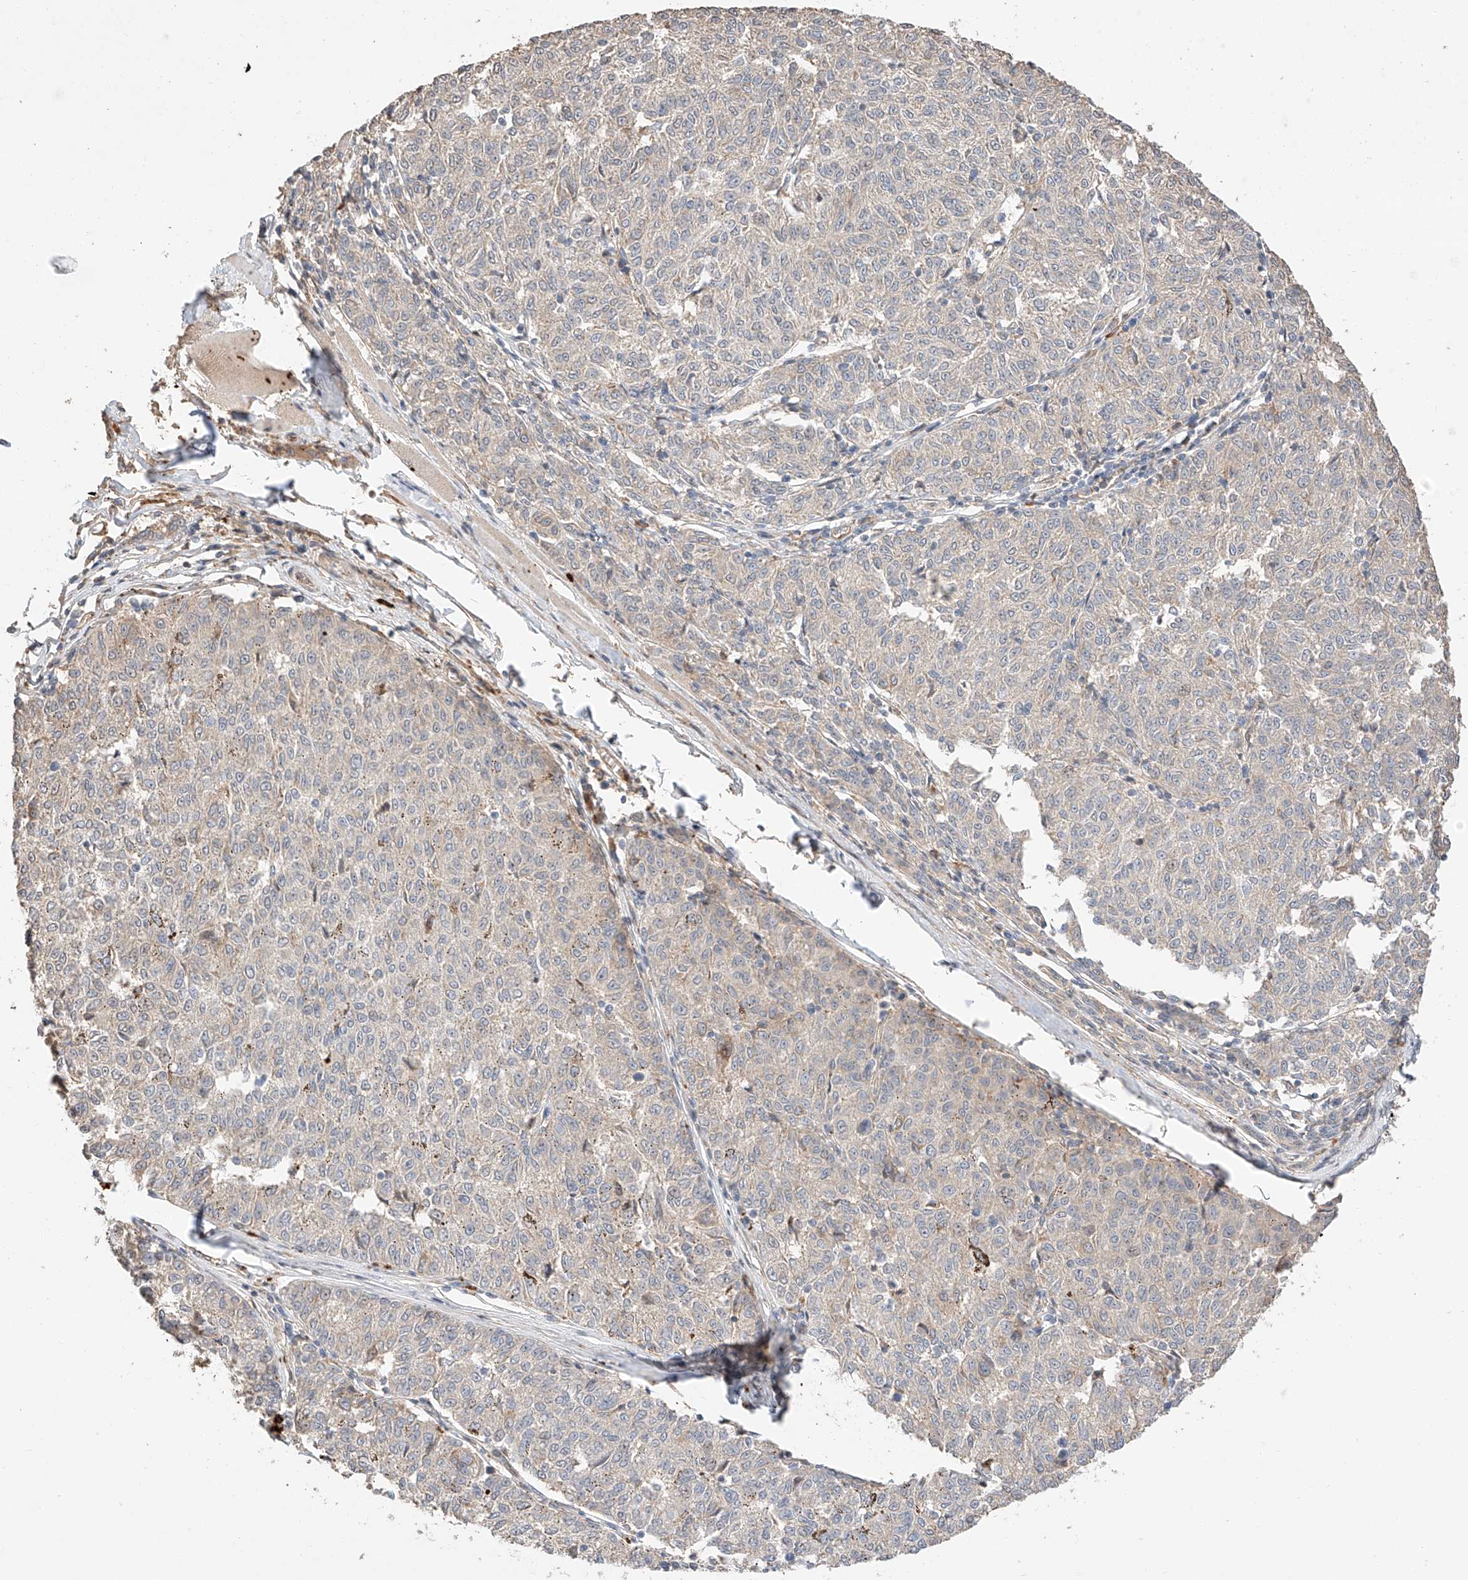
{"staining": {"intensity": "negative", "quantity": "none", "location": "none"}, "tissue": "melanoma", "cell_type": "Tumor cells", "image_type": "cancer", "snomed": [{"axis": "morphology", "description": "Malignant melanoma, NOS"}, {"axis": "topography", "description": "Skin"}], "caption": "DAB (3,3'-diaminobenzidine) immunohistochemical staining of melanoma demonstrates no significant expression in tumor cells.", "gene": "SUSD6", "patient": {"sex": "female", "age": 72}}